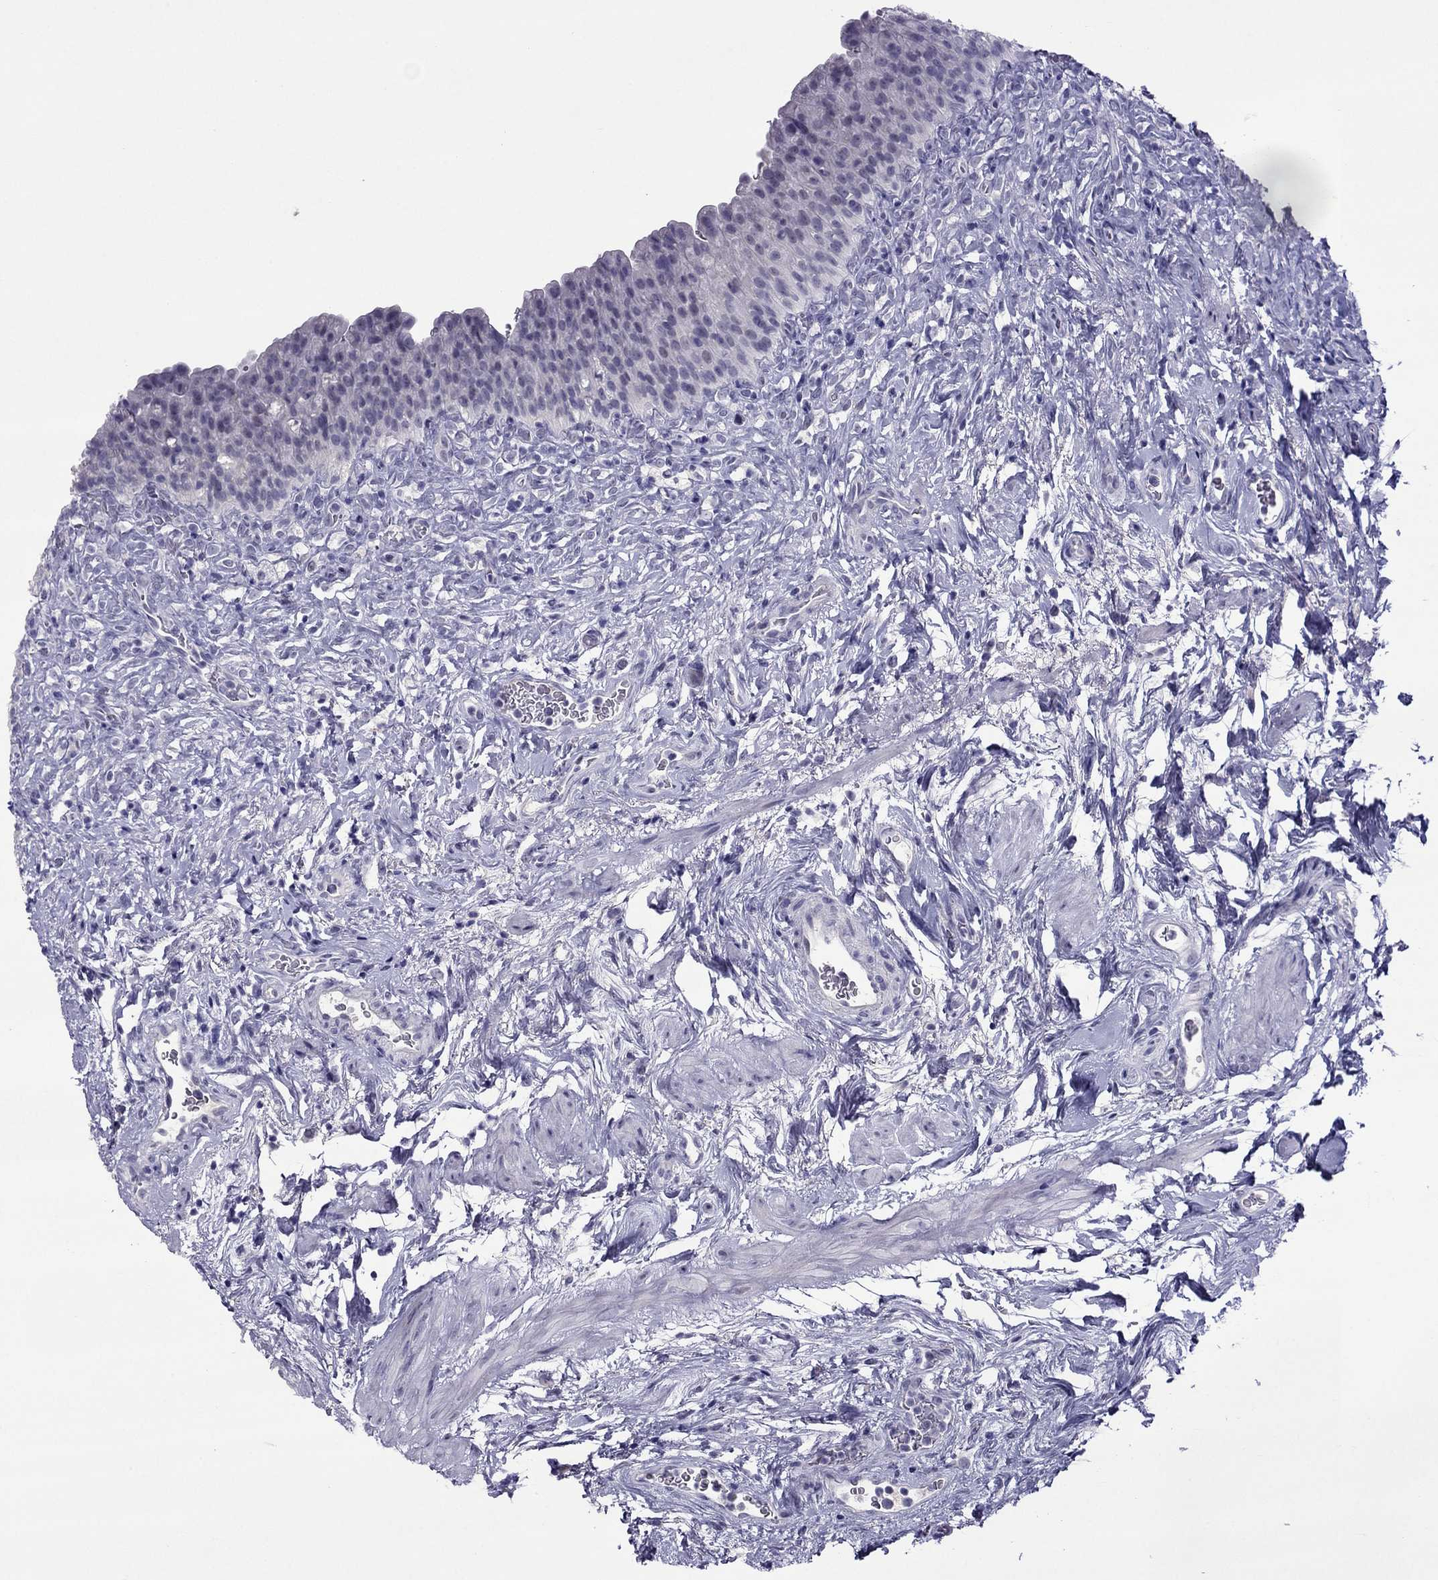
{"staining": {"intensity": "negative", "quantity": "none", "location": "none"}, "tissue": "urinary bladder", "cell_type": "Urothelial cells", "image_type": "normal", "snomed": [{"axis": "morphology", "description": "Normal tissue, NOS"}, {"axis": "topography", "description": "Urinary bladder"}], "caption": "High power microscopy image of an immunohistochemistry (IHC) micrograph of normal urinary bladder, revealing no significant positivity in urothelial cells. (DAB (3,3'-diaminobenzidine) IHC visualized using brightfield microscopy, high magnification).", "gene": "MYBPH", "patient": {"sex": "male", "age": 76}}